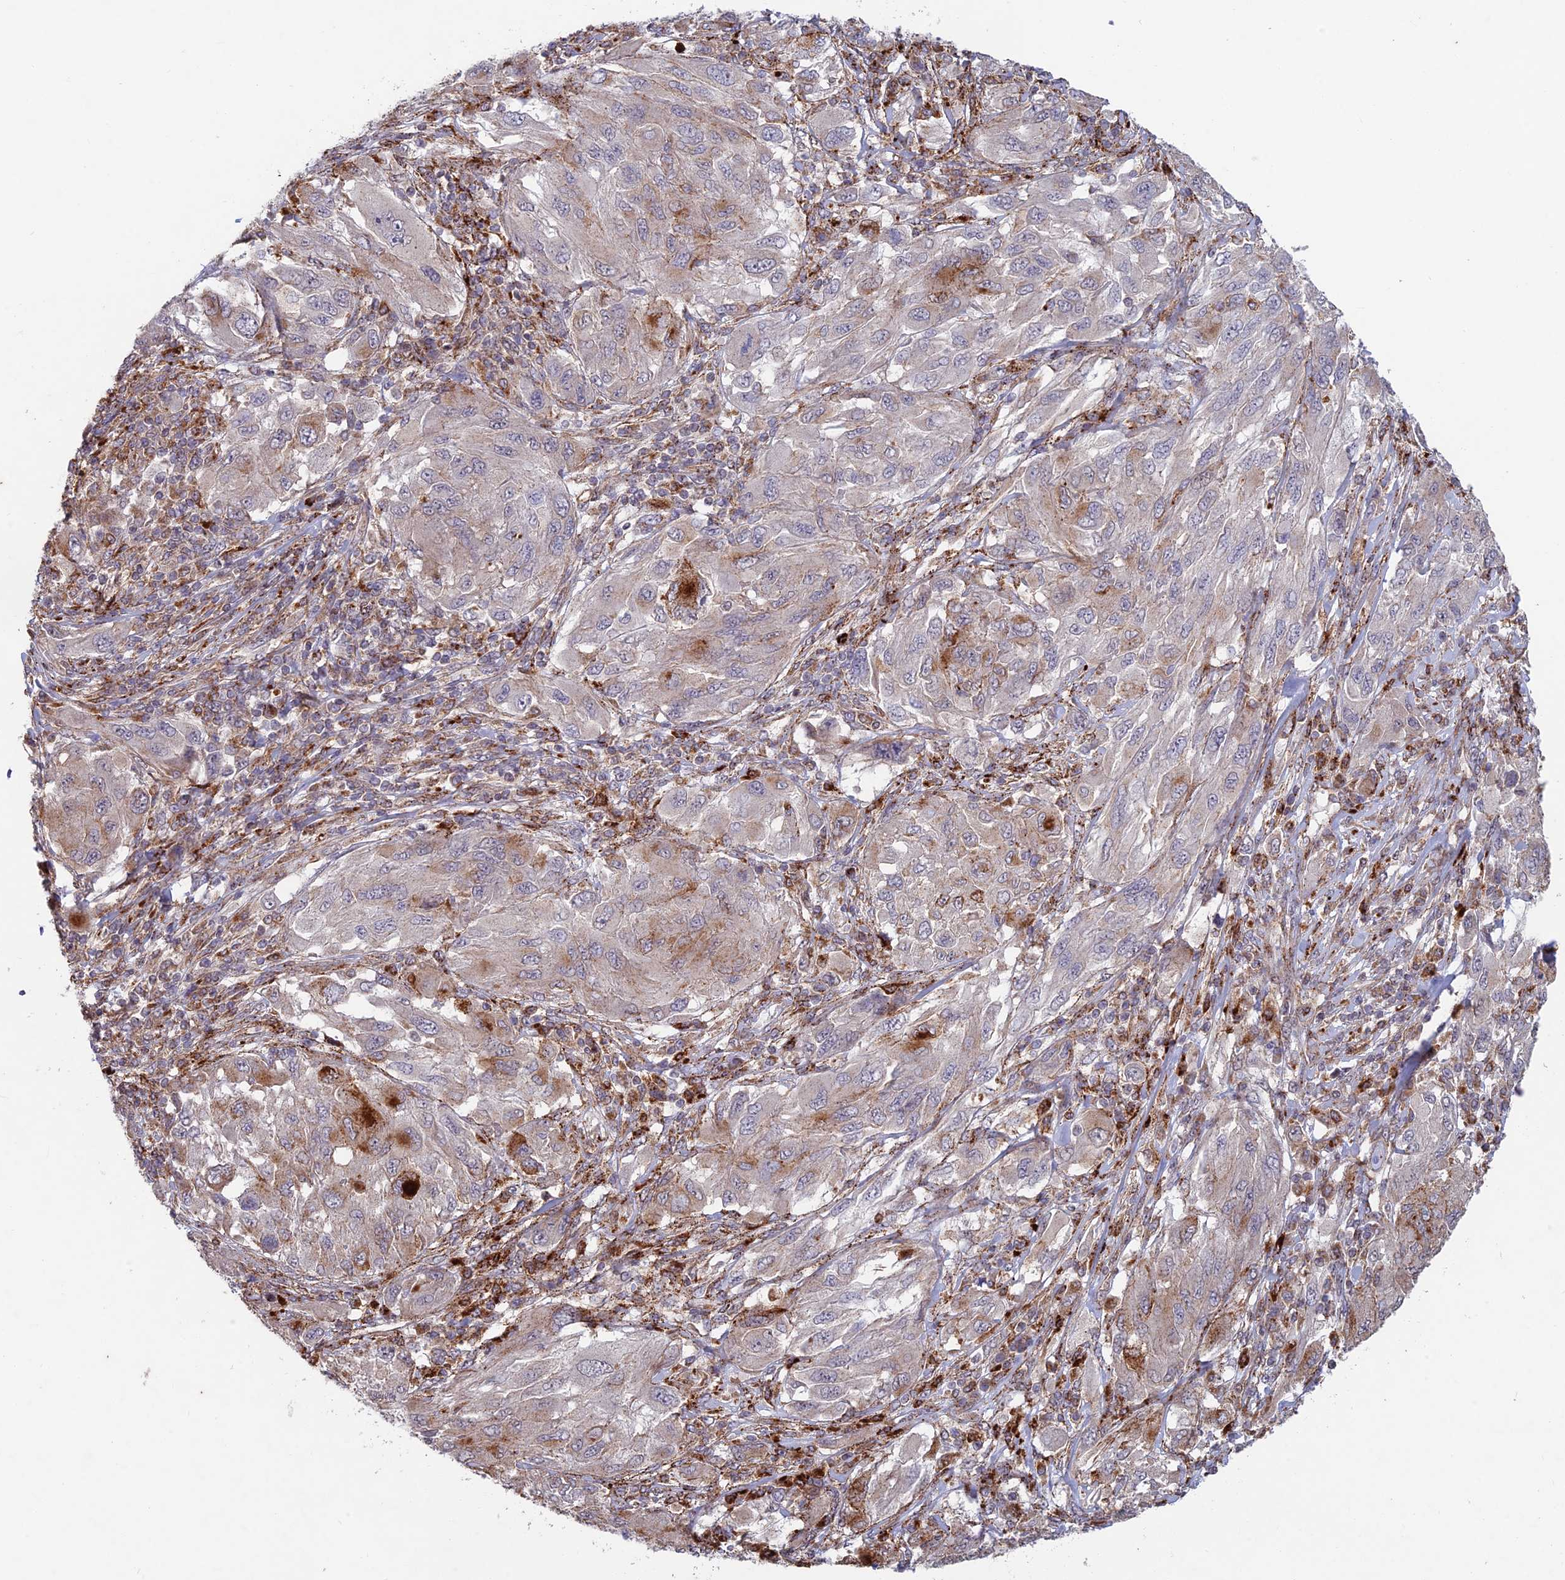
{"staining": {"intensity": "weak", "quantity": "<25%", "location": "cytoplasmic/membranous"}, "tissue": "melanoma", "cell_type": "Tumor cells", "image_type": "cancer", "snomed": [{"axis": "morphology", "description": "Malignant melanoma, NOS"}, {"axis": "topography", "description": "Skin"}], "caption": "Malignant melanoma was stained to show a protein in brown. There is no significant expression in tumor cells.", "gene": "FOXS1", "patient": {"sex": "female", "age": 91}}